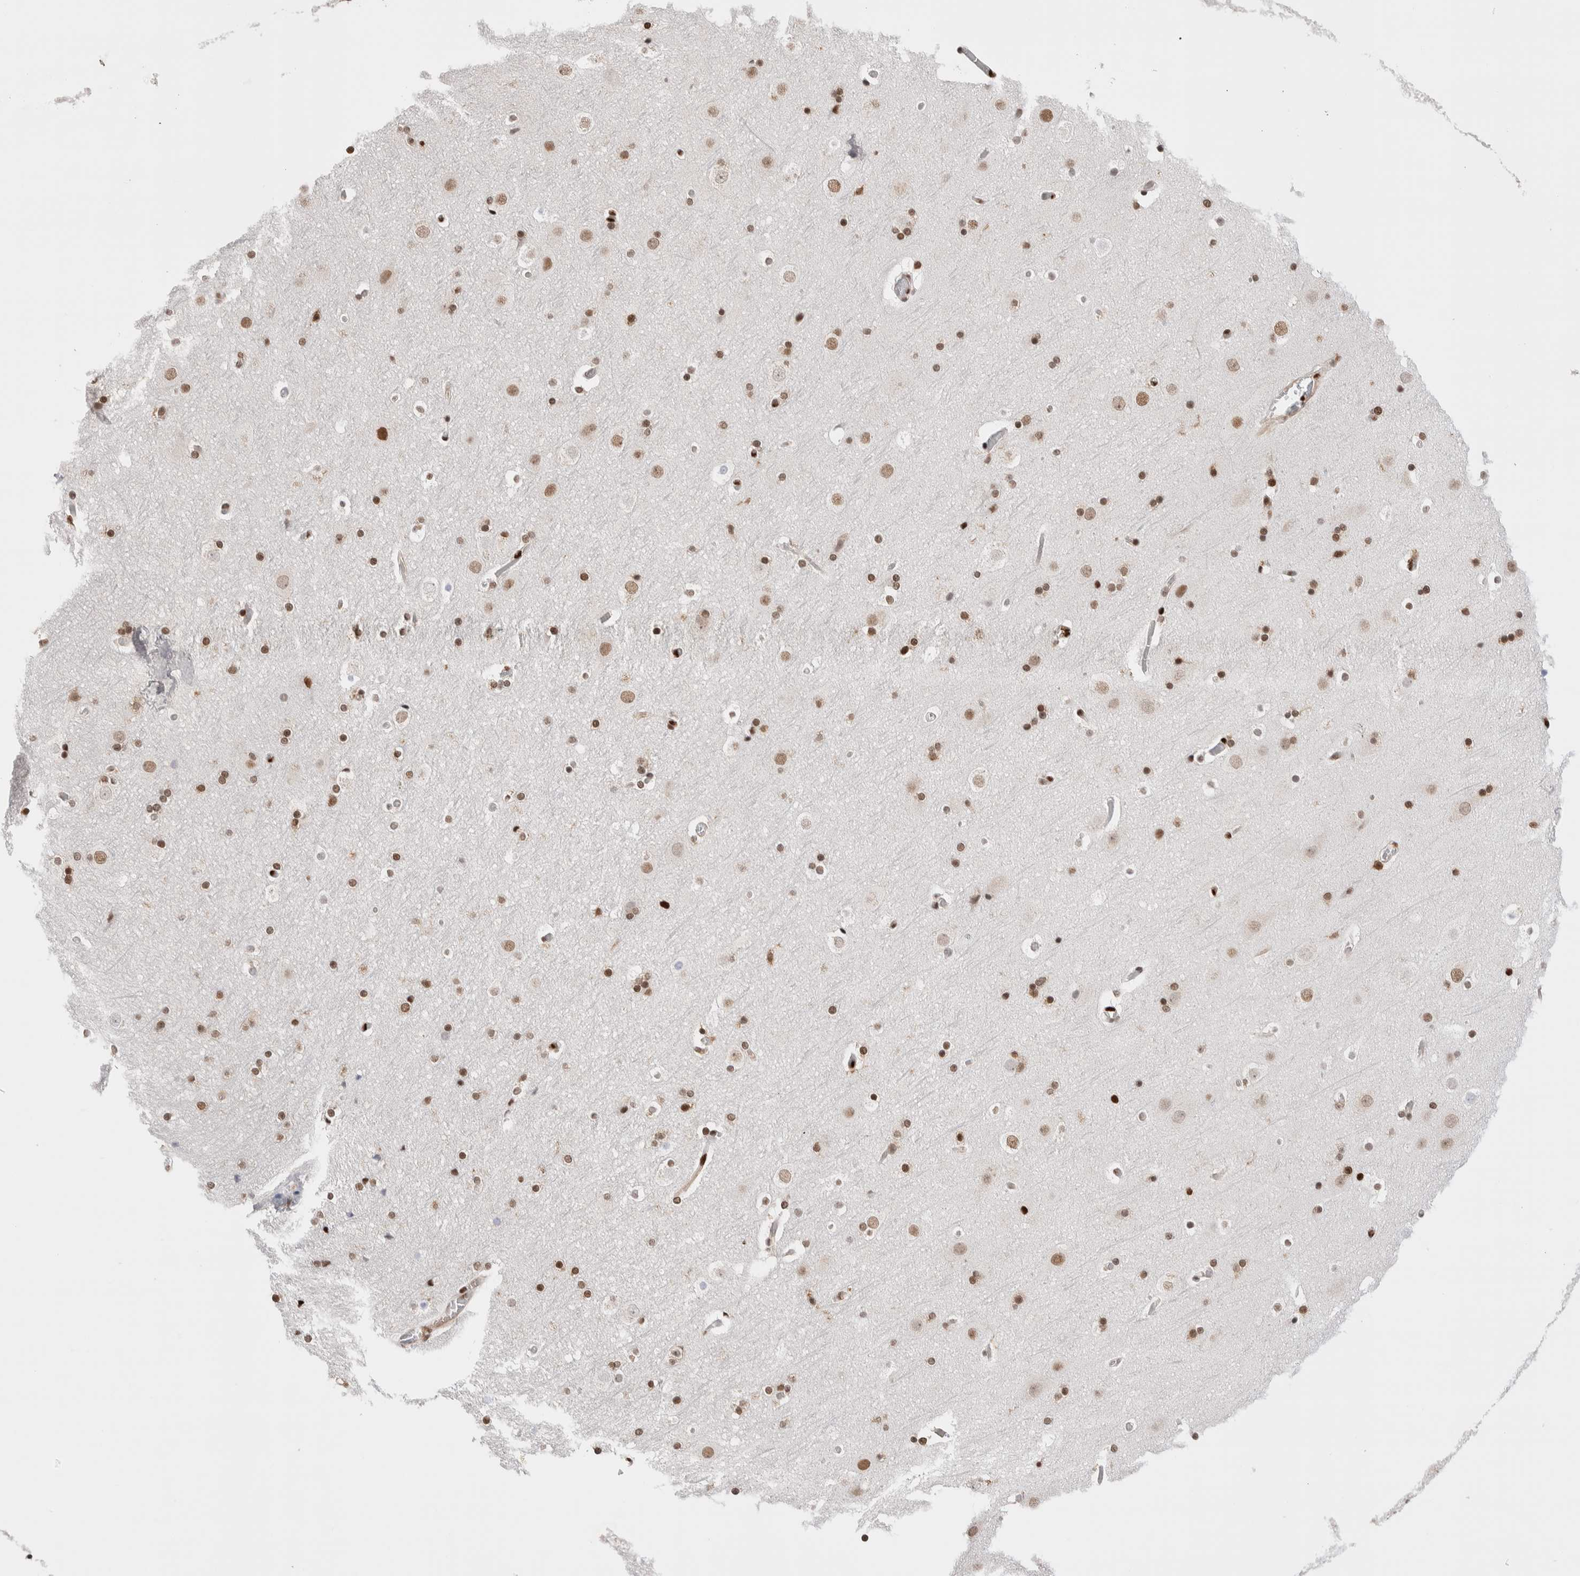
{"staining": {"intensity": "moderate", "quantity": ">75%", "location": "nuclear"}, "tissue": "cerebral cortex", "cell_type": "Endothelial cells", "image_type": "normal", "snomed": [{"axis": "morphology", "description": "Normal tissue, NOS"}, {"axis": "topography", "description": "Cerebral cortex"}], "caption": "Immunohistochemistry (IHC) image of benign human cerebral cortex stained for a protein (brown), which displays medium levels of moderate nuclear staining in approximately >75% of endothelial cells.", "gene": "C17orf49", "patient": {"sex": "male", "age": 57}}